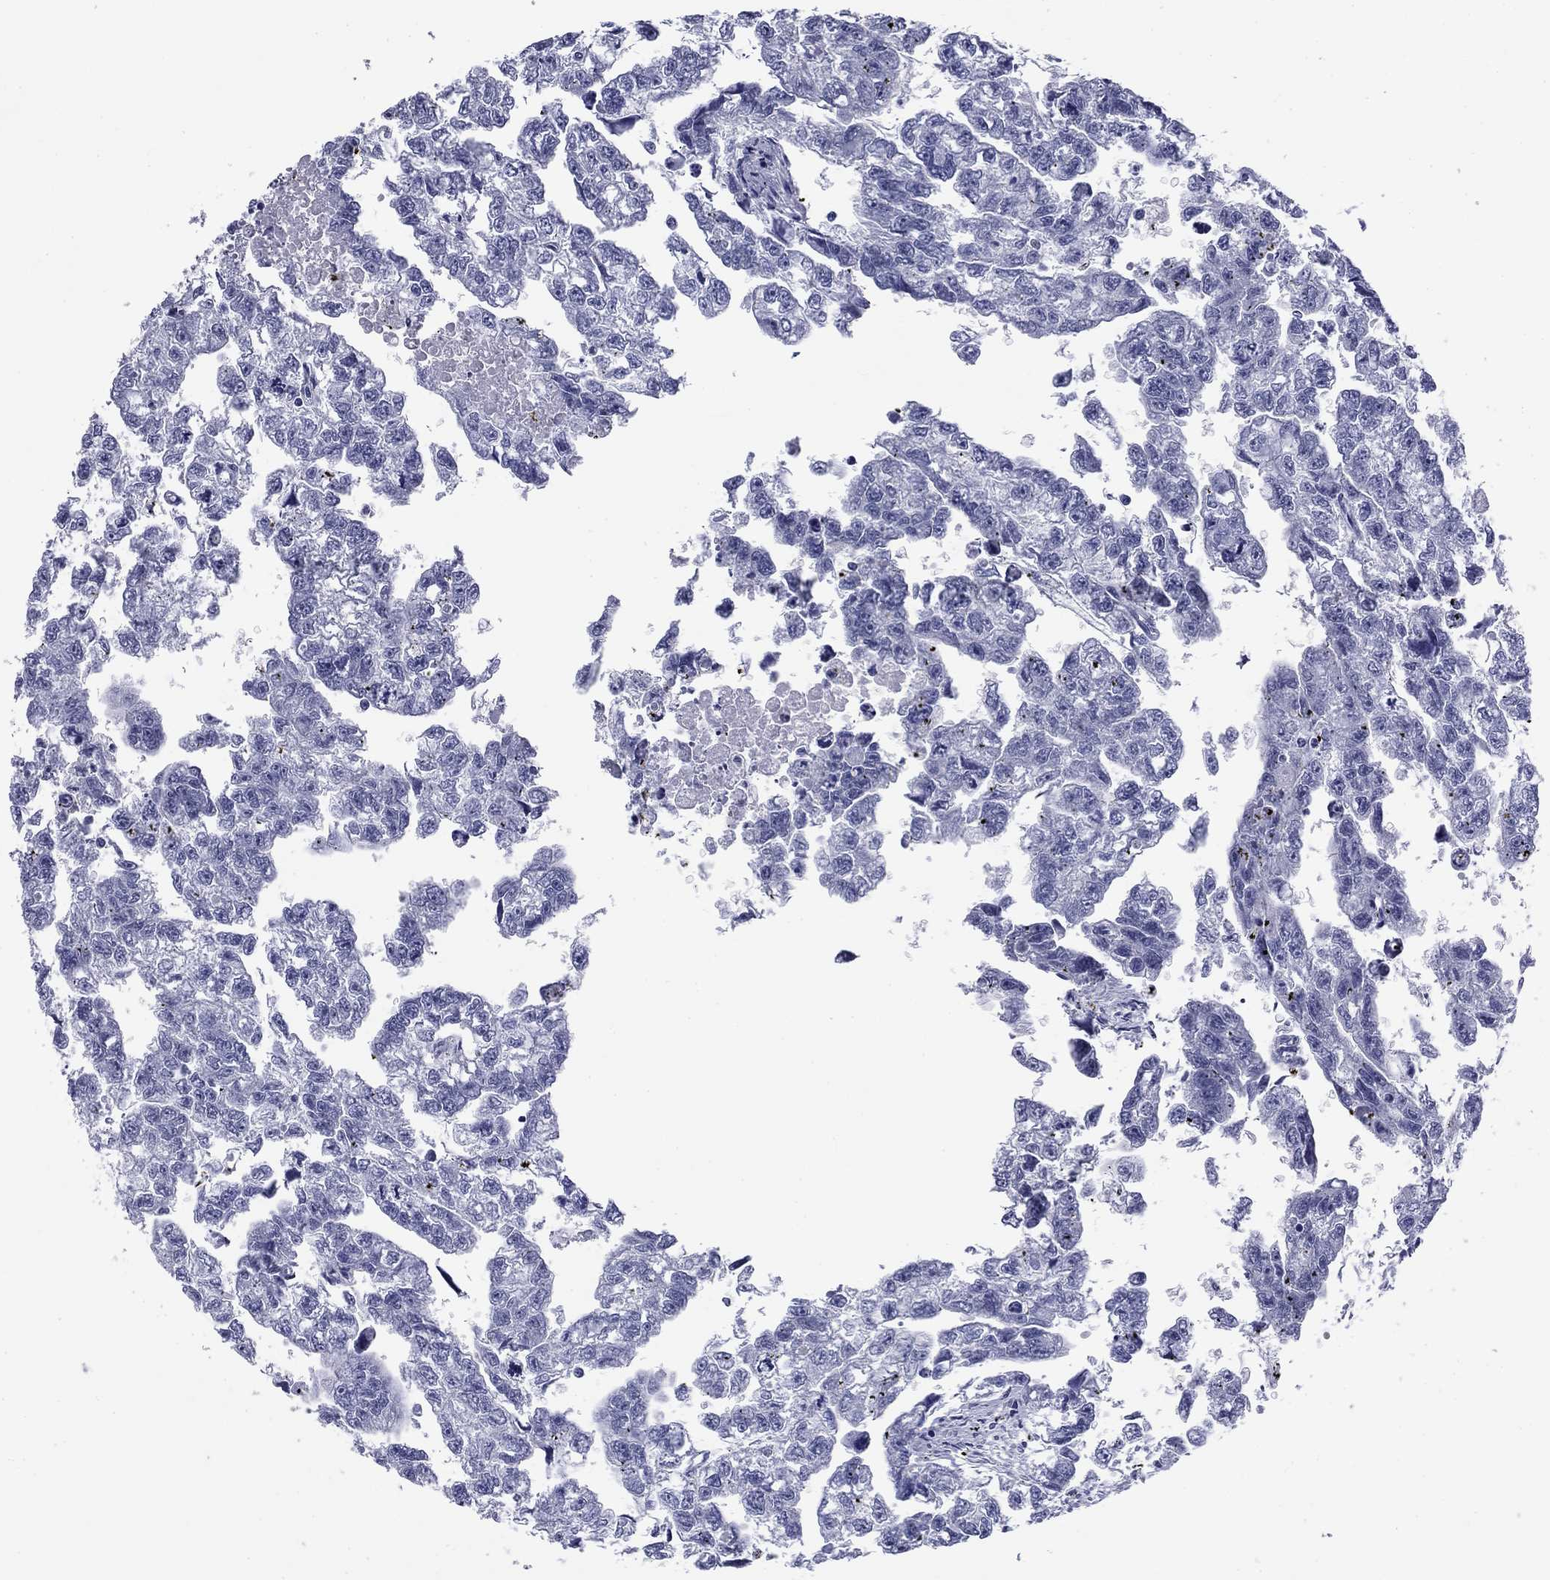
{"staining": {"intensity": "negative", "quantity": "none", "location": "none"}, "tissue": "testis cancer", "cell_type": "Tumor cells", "image_type": "cancer", "snomed": [{"axis": "morphology", "description": "Carcinoma, Embryonal, NOS"}, {"axis": "morphology", "description": "Teratoma, malignant, NOS"}, {"axis": "topography", "description": "Testis"}], "caption": "Immunohistochemical staining of testis cancer (embryonal carcinoma) reveals no significant expression in tumor cells. The staining was performed using DAB to visualize the protein expression in brown, while the nuclei were stained in blue with hematoxylin (Magnification: 20x).", "gene": "ABCC2", "patient": {"sex": "male", "age": 44}}